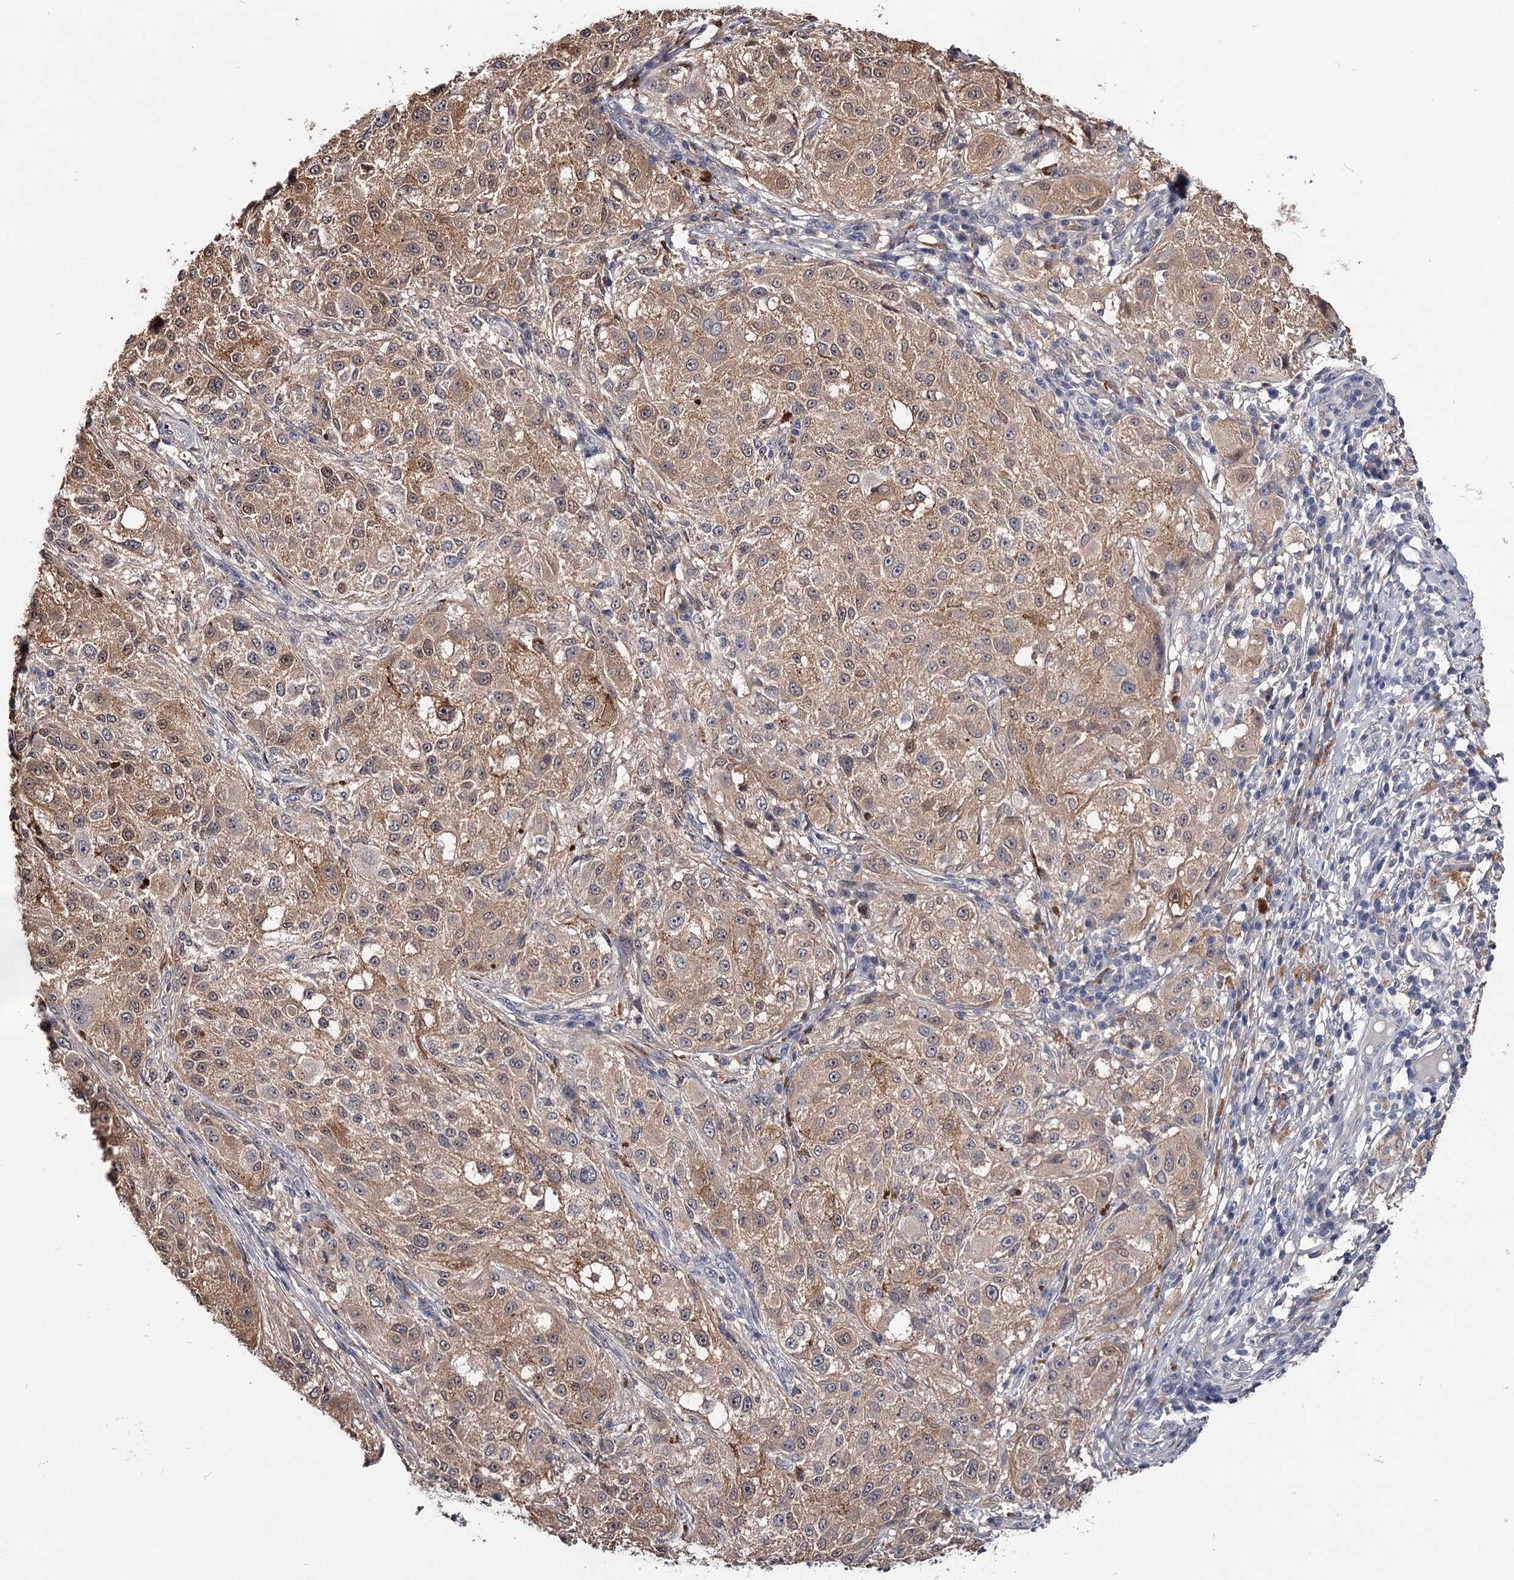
{"staining": {"intensity": "moderate", "quantity": ">75%", "location": "cytoplasmic/membranous,nuclear"}, "tissue": "melanoma", "cell_type": "Tumor cells", "image_type": "cancer", "snomed": [{"axis": "morphology", "description": "Necrosis, NOS"}, {"axis": "morphology", "description": "Malignant melanoma, NOS"}, {"axis": "topography", "description": "Skin"}], "caption": "Immunohistochemistry (IHC) of malignant melanoma shows medium levels of moderate cytoplasmic/membranous and nuclear staining in approximately >75% of tumor cells. (Stains: DAB in brown, nuclei in blue, Microscopy: brightfield microscopy at high magnification).", "gene": "GSTO1", "patient": {"sex": "female", "age": 87}}